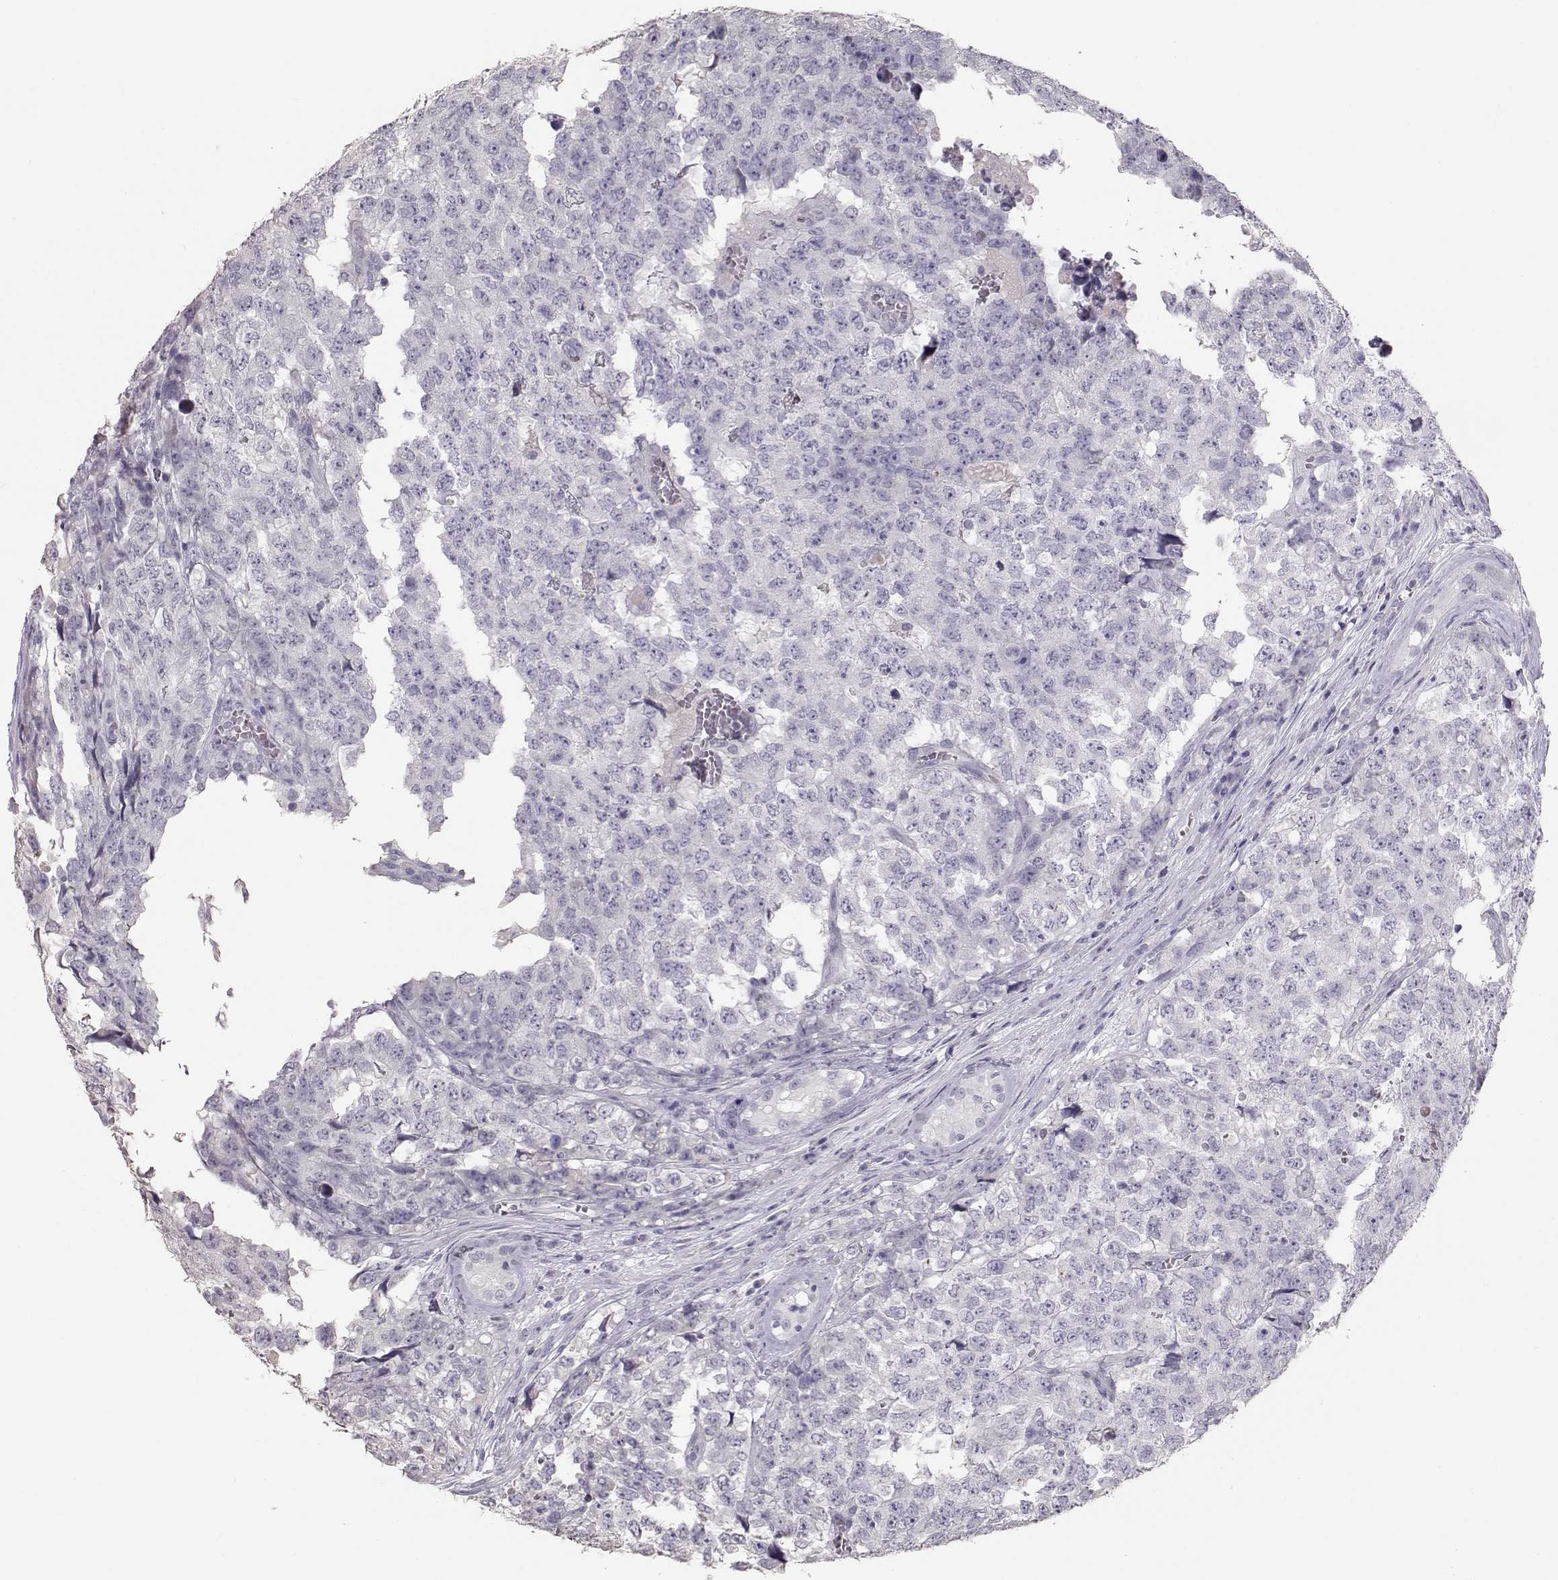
{"staining": {"intensity": "negative", "quantity": "none", "location": "none"}, "tissue": "testis cancer", "cell_type": "Tumor cells", "image_type": "cancer", "snomed": [{"axis": "morphology", "description": "Carcinoma, Embryonal, NOS"}, {"axis": "topography", "description": "Testis"}], "caption": "A high-resolution histopathology image shows IHC staining of testis cancer (embryonal carcinoma), which displays no significant positivity in tumor cells.", "gene": "POU1F1", "patient": {"sex": "male", "age": 23}}